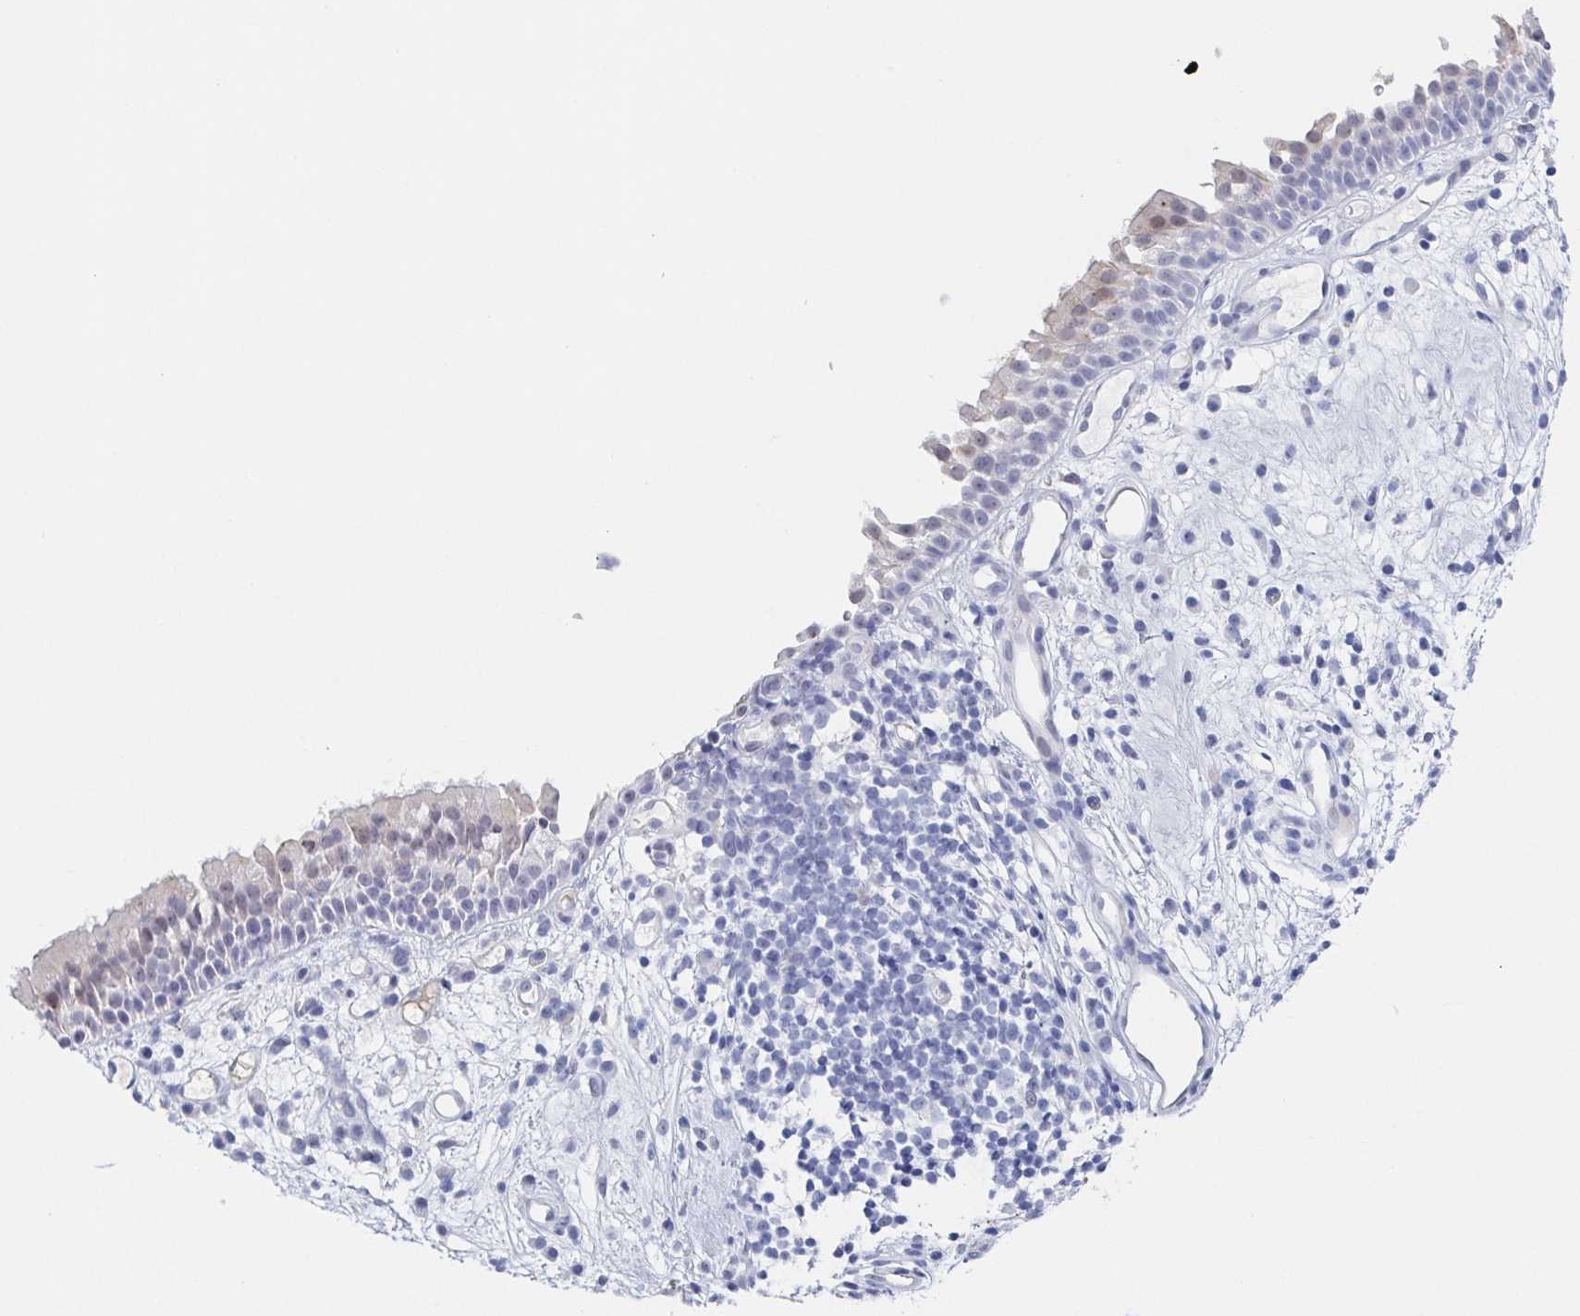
{"staining": {"intensity": "negative", "quantity": "none", "location": "none"}, "tissue": "nasopharynx", "cell_type": "Respiratory epithelial cells", "image_type": "normal", "snomed": [{"axis": "morphology", "description": "Normal tissue, NOS"}, {"axis": "morphology", "description": "Inflammation, NOS"}, {"axis": "topography", "description": "Nasopharynx"}], "caption": "A photomicrograph of human nasopharynx is negative for staining in respiratory epithelial cells.", "gene": "REG4", "patient": {"sex": "male", "age": 54}}